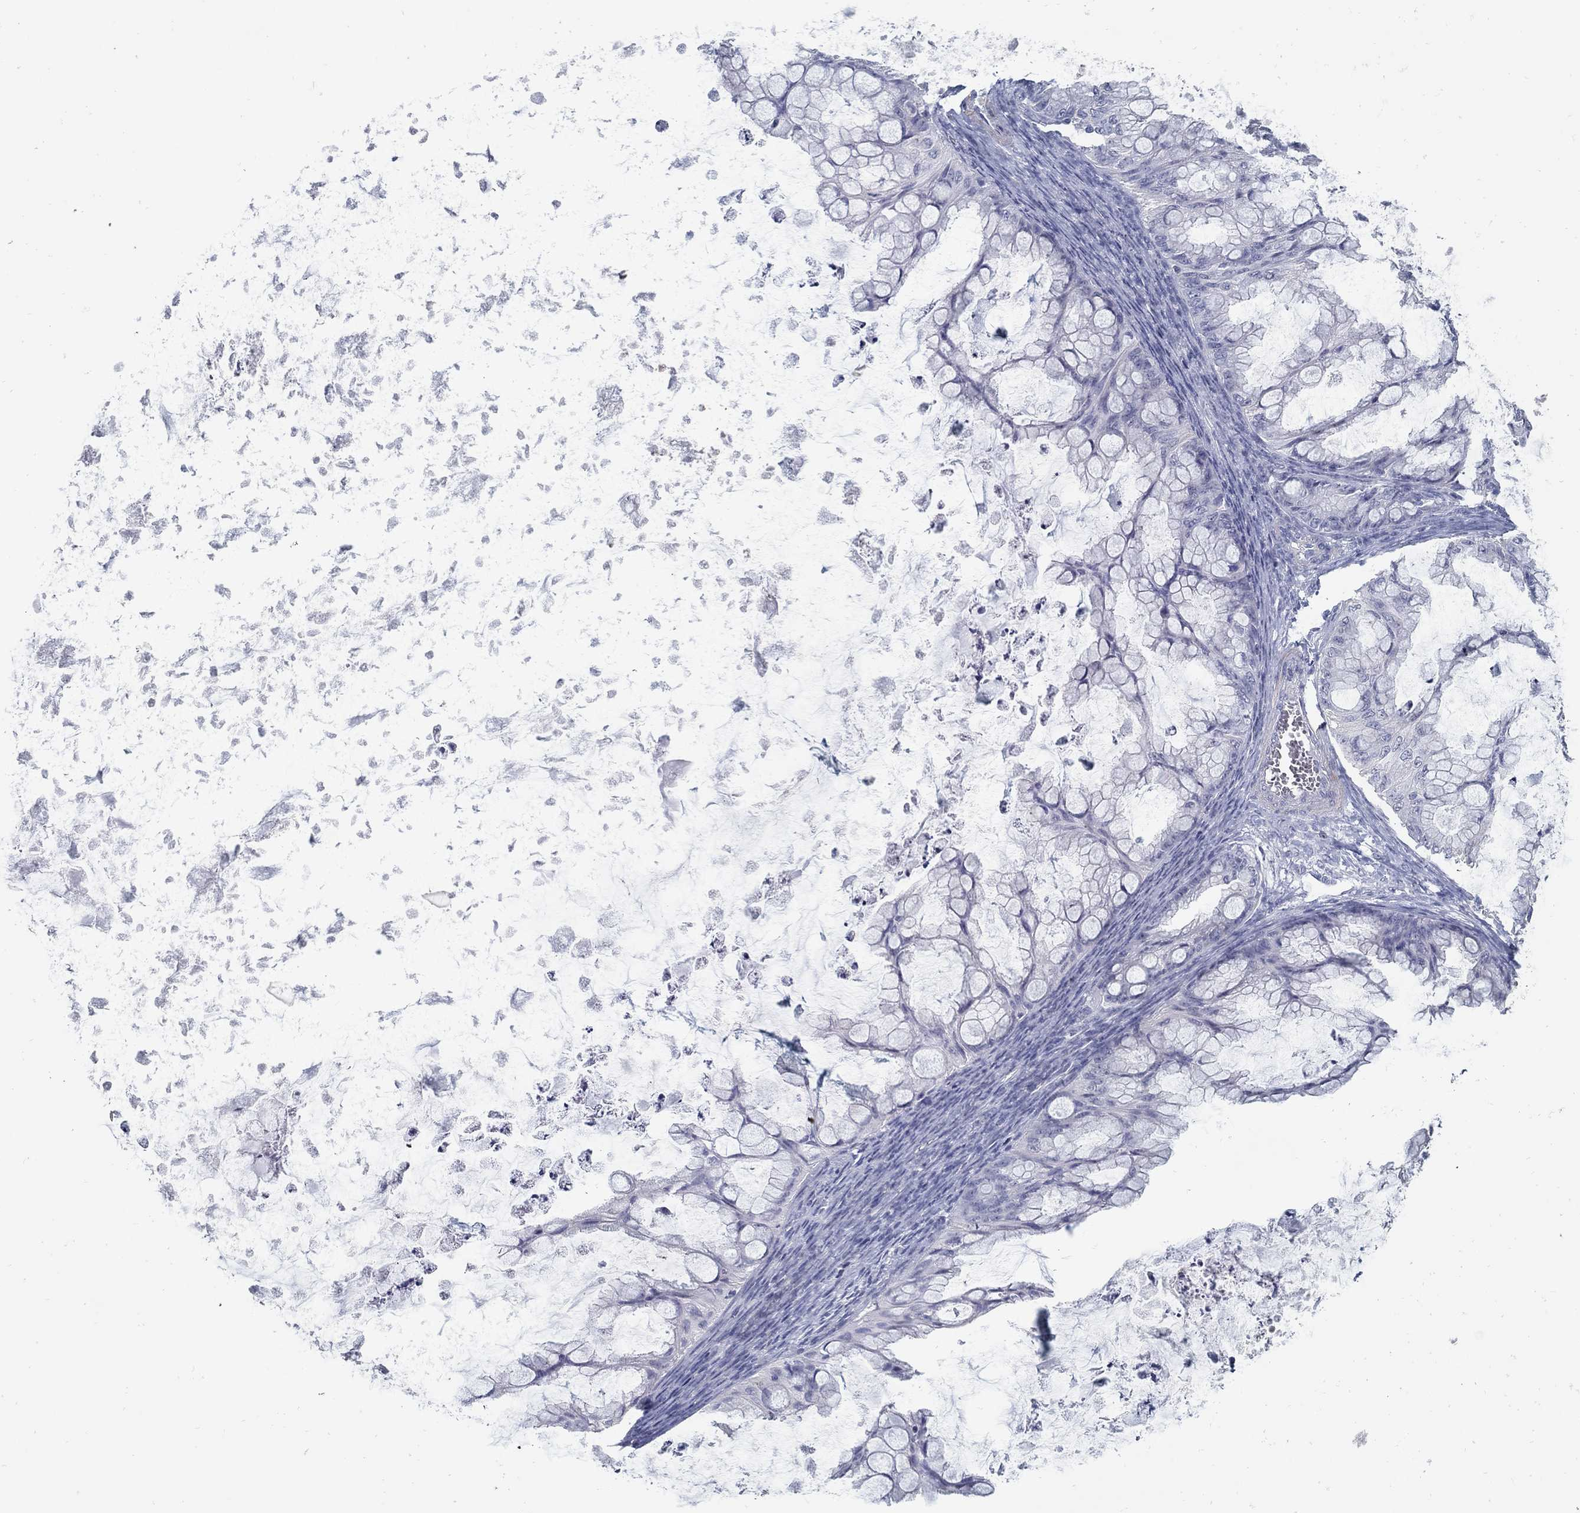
{"staining": {"intensity": "negative", "quantity": "none", "location": "none"}, "tissue": "ovarian cancer", "cell_type": "Tumor cells", "image_type": "cancer", "snomed": [{"axis": "morphology", "description": "Cystadenocarcinoma, mucinous, NOS"}, {"axis": "topography", "description": "Ovary"}], "caption": "Immunohistochemistry (IHC) micrograph of ovarian cancer stained for a protein (brown), which displays no staining in tumor cells.", "gene": "USP29", "patient": {"sex": "female", "age": 35}}